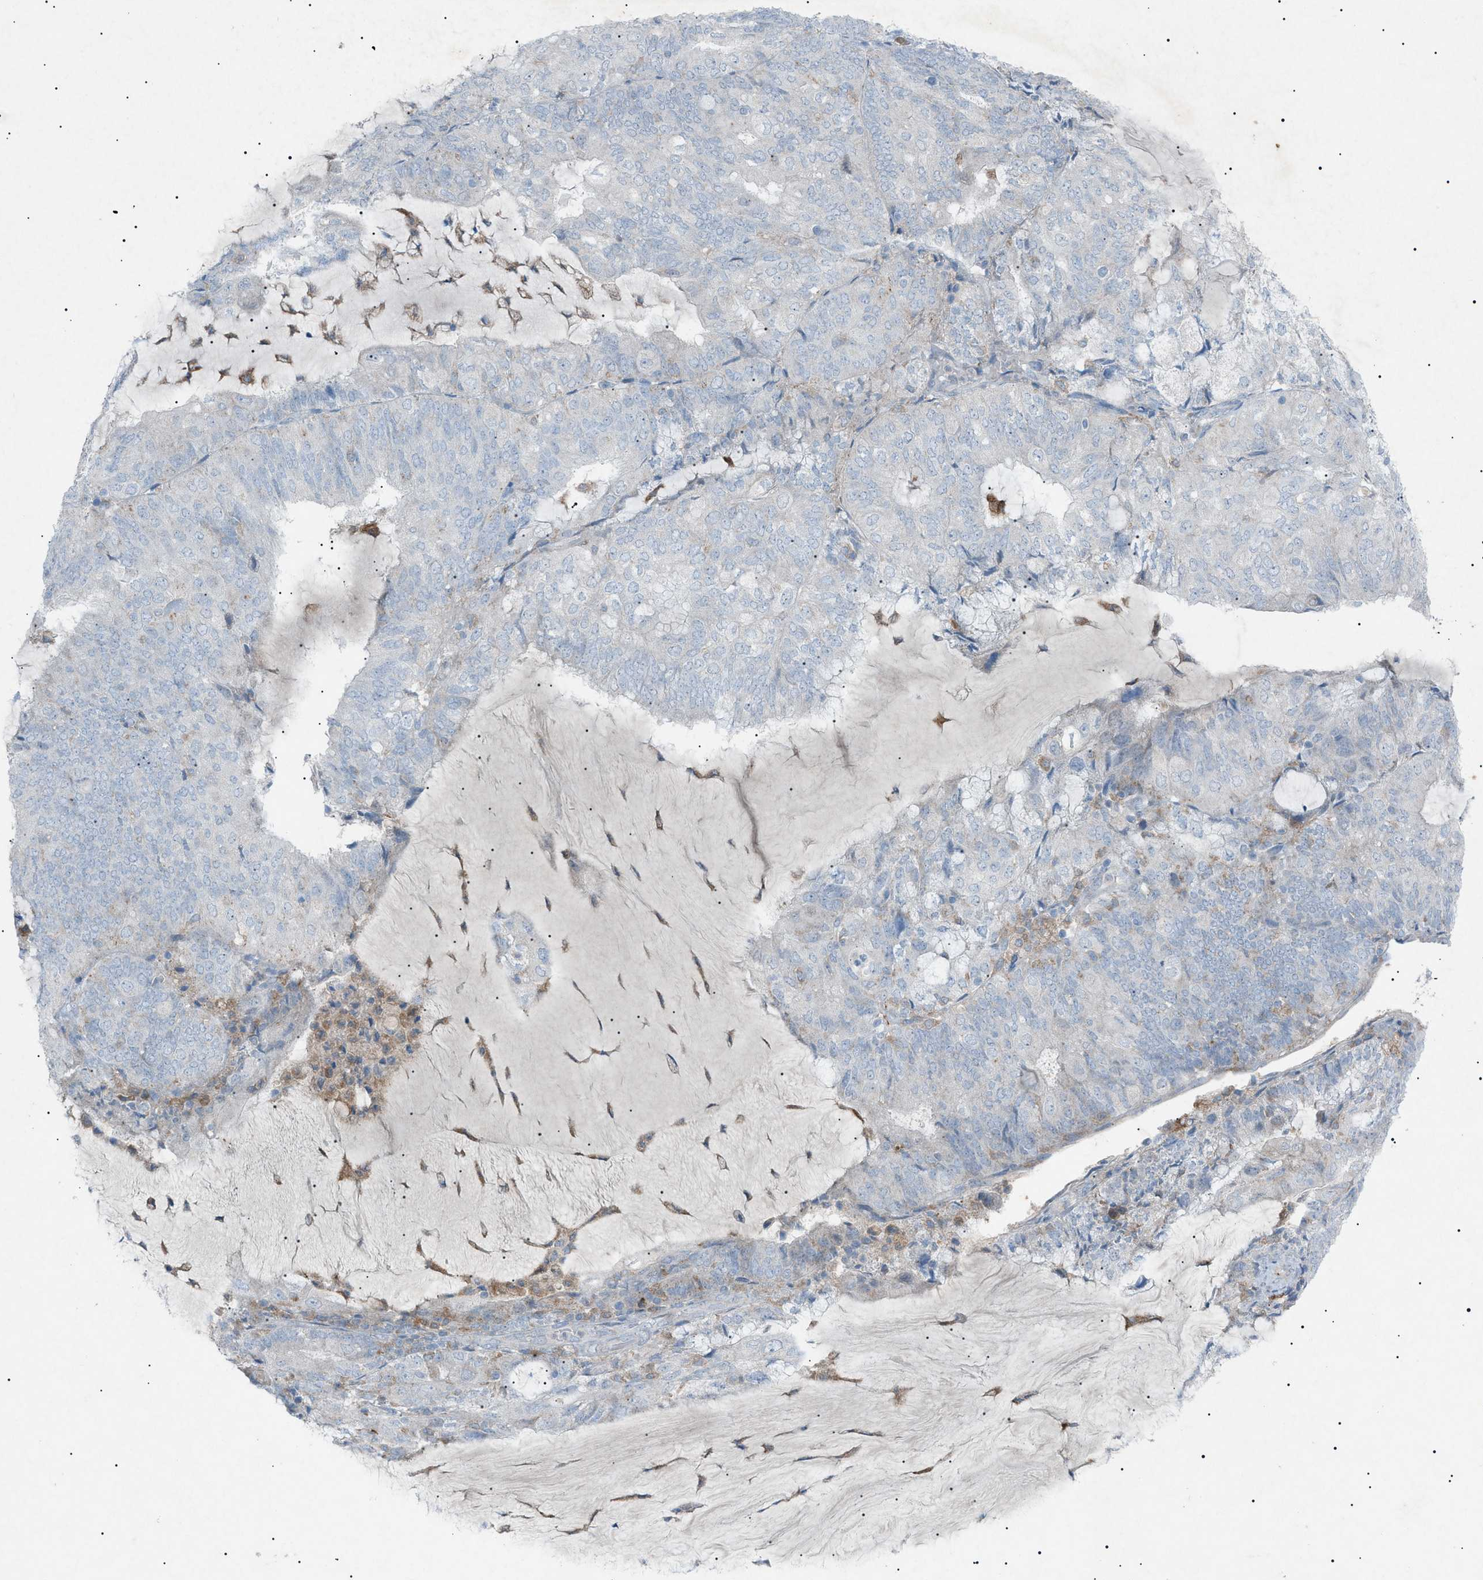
{"staining": {"intensity": "negative", "quantity": "none", "location": "none"}, "tissue": "endometrial cancer", "cell_type": "Tumor cells", "image_type": "cancer", "snomed": [{"axis": "morphology", "description": "Adenocarcinoma, NOS"}, {"axis": "topography", "description": "Endometrium"}], "caption": "Human endometrial adenocarcinoma stained for a protein using immunohistochemistry (IHC) shows no staining in tumor cells.", "gene": "BTK", "patient": {"sex": "female", "age": 81}}